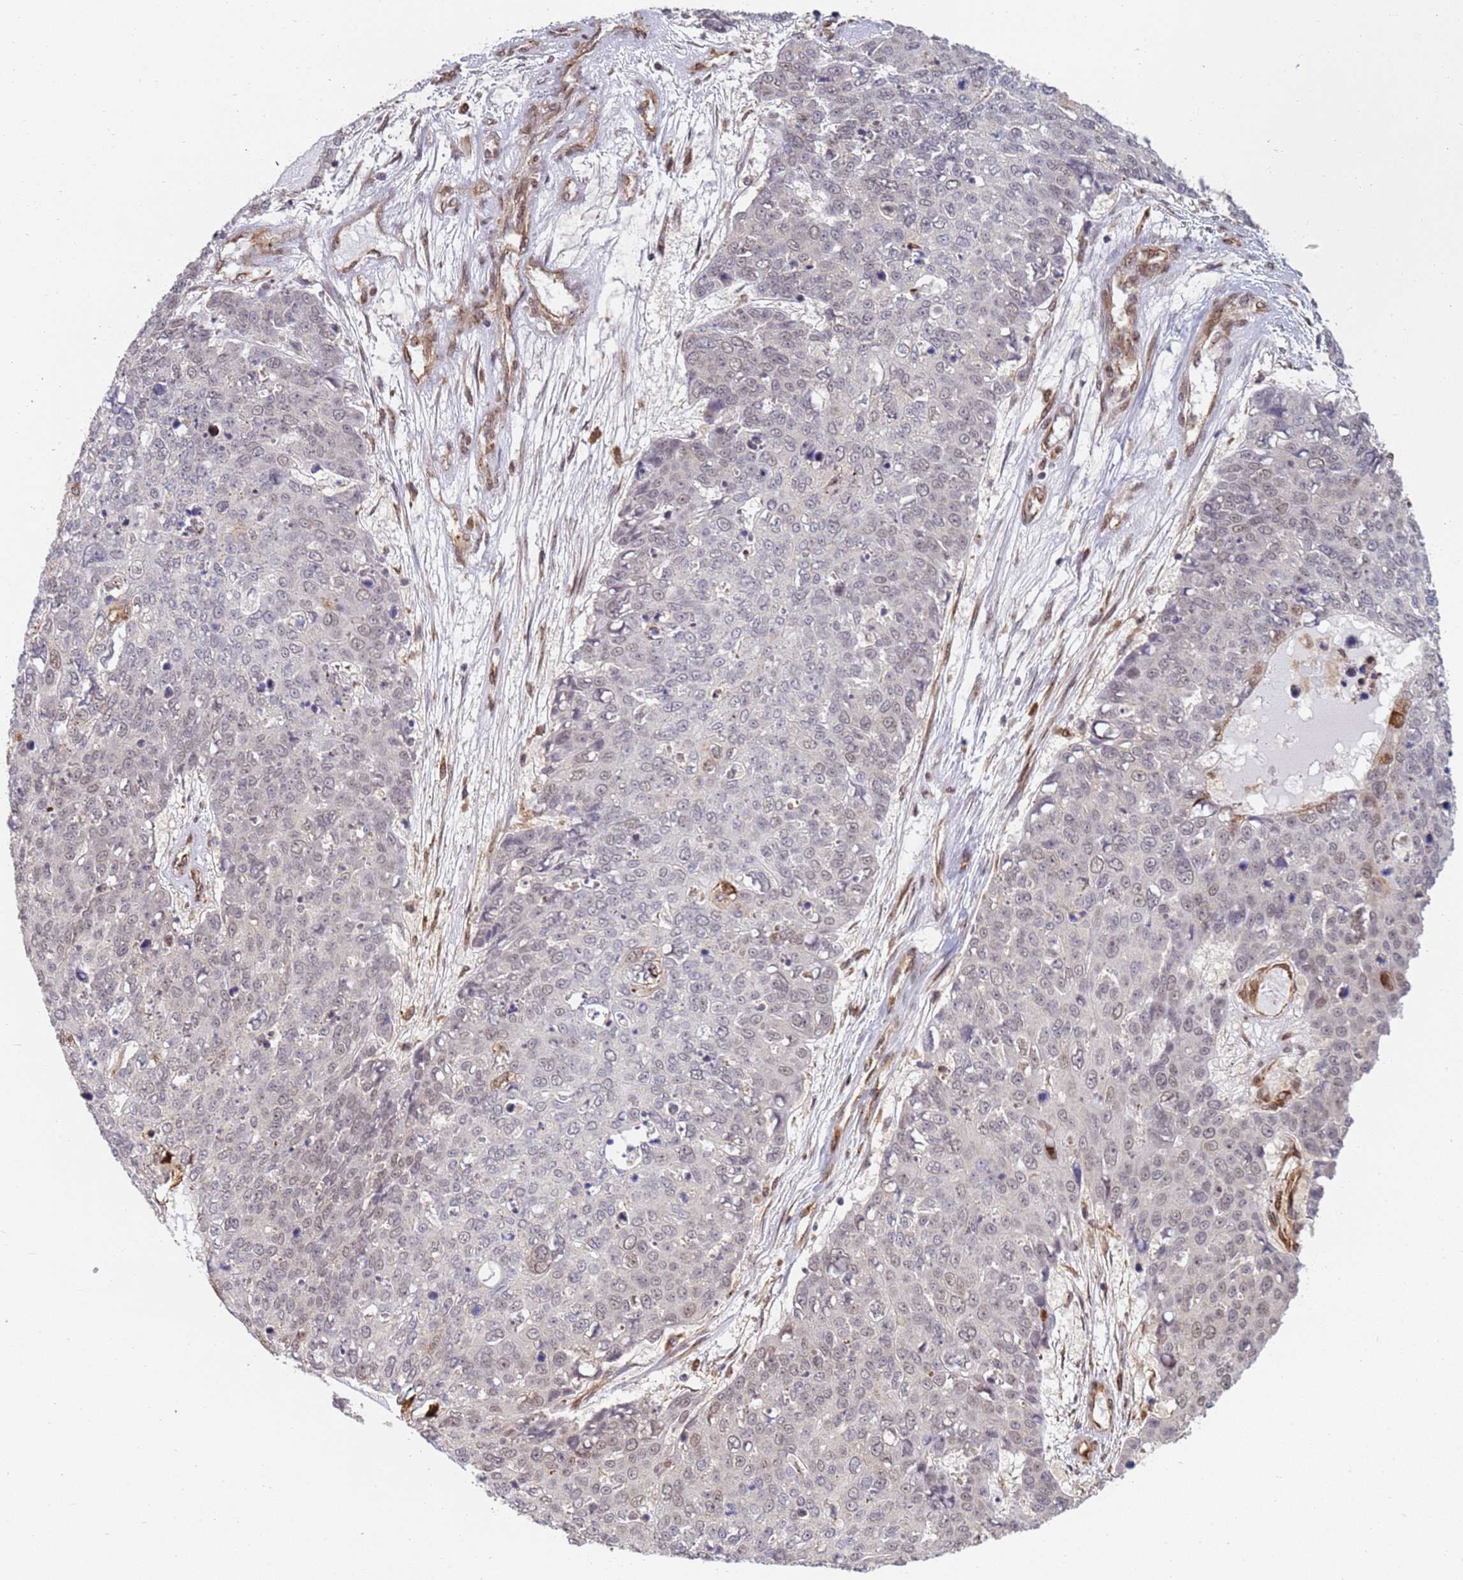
{"staining": {"intensity": "weak", "quantity": "25%-75%", "location": "nuclear"}, "tissue": "skin cancer", "cell_type": "Tumor cells", "image_type": "cancer", "snomed": [{"axis": "morphology", "description": "Squamous cell carcinoma, NOS"}, {"axis": "topography", "description": "Skin"}], "caption": "Immunohistochemical staining of human skin cancer (squamous cell carcinoma) shows low levels of weak nuclear protein expression in about 25%-75% of tumor cells.", "gene": "CEP170", "patient": {"sex": "male", "age": 71}}